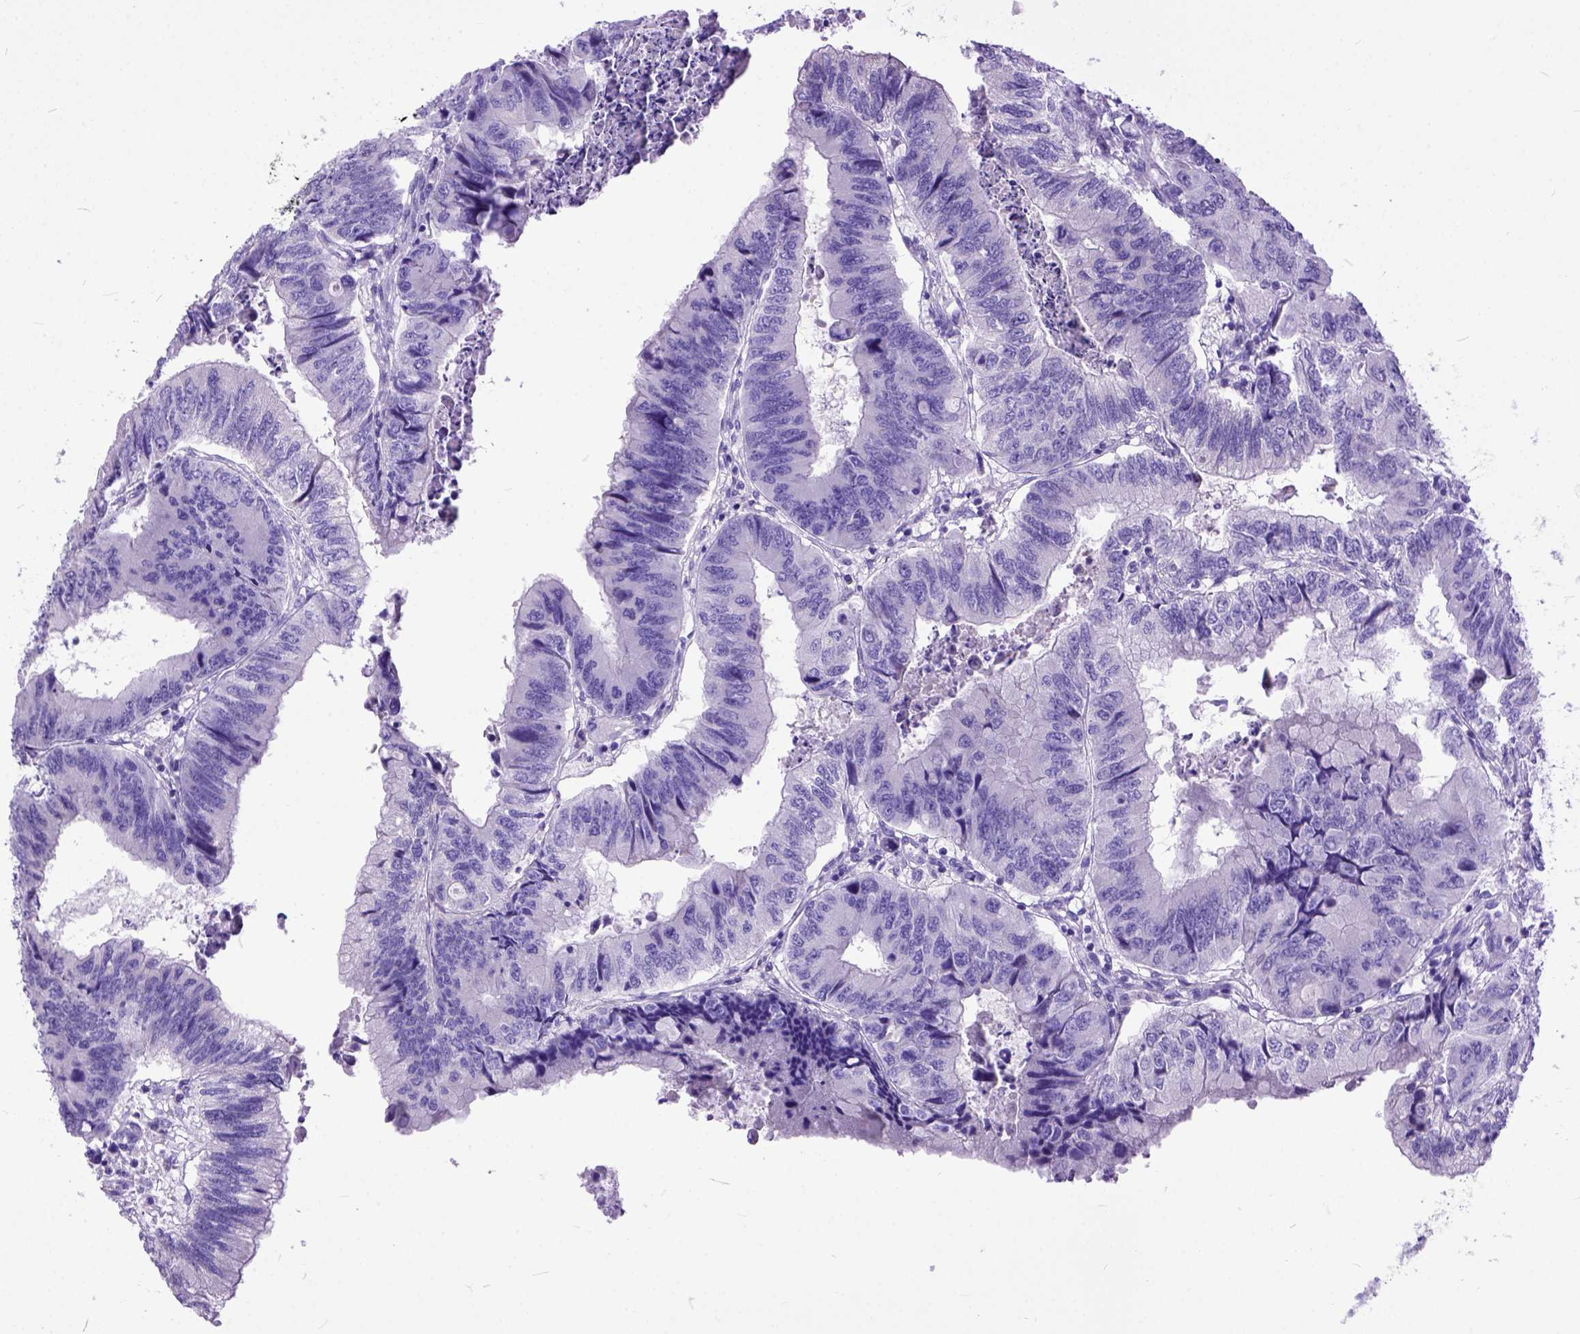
{"staining": {"intensity": "negative", "quantity": "none", "location": "none"}, "tissue": "colorectal cancer", "cell_type": "Tumor cells", "image_type": "cancer", "snomed": [{"axis": "morphology", "description": "Adenocarcinoma, NOS"}, {"axis": "topography", "description": "Colon"}], "caption": "Immunohistochemistry image of human colorectal cancer (adenocarcinoma) stained for a protein (brown), which exhibits no expression in tumor cells.", "gene": "CRB1", "patient": {"sex": "male", "age": 53}}